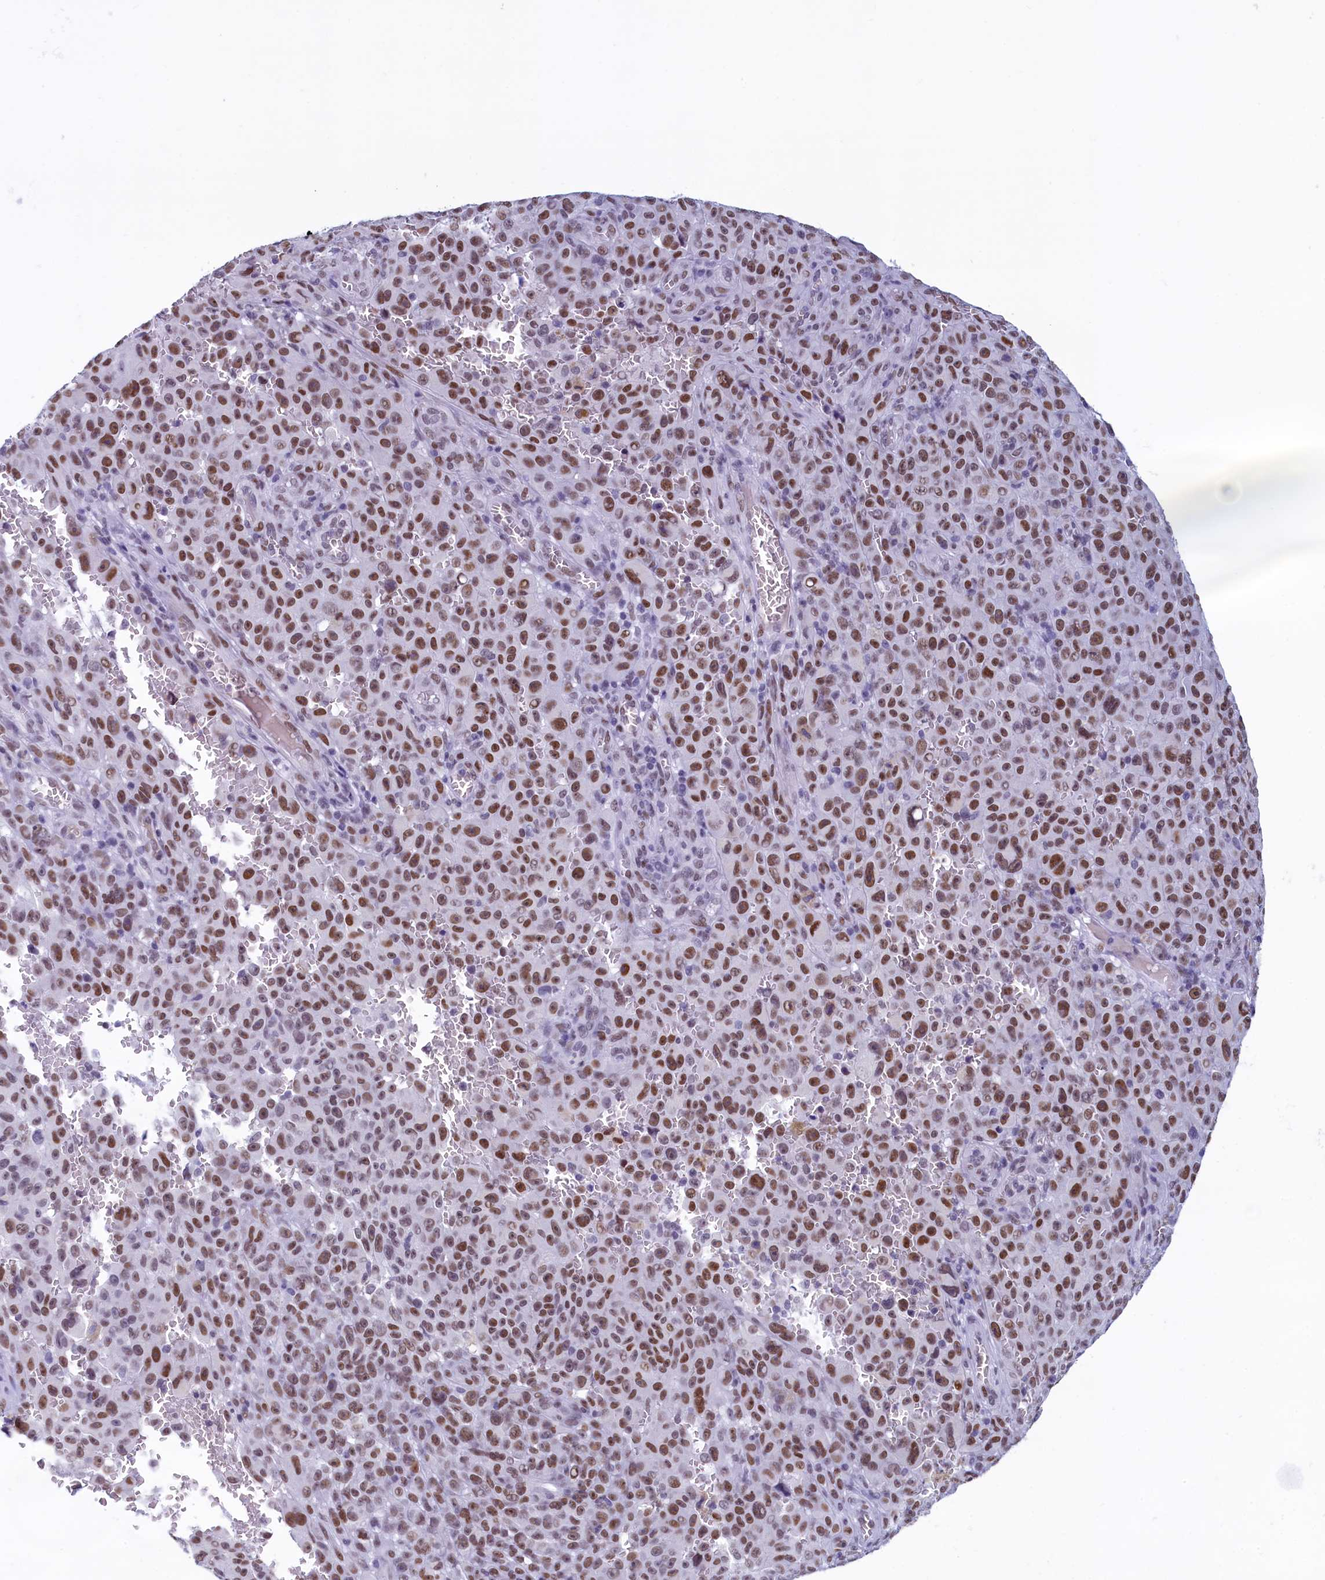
{"staining": {"intensity": "moderate", "quantity": ">75%", "location": "nuclear"}, "tissue": "melanoma", "cell_type": "Tumor cells", "image_type": "cancer", "snomed": [{"axis": "morphology", "description": "Malignant melanoma, NOS"}, {"axis": "topography", "description": "Skin"}], "caption": "Immunohistochemistry of malignant melanoma reveals medium levels of moderate nuclear expression in approximately >75% of tumor cells.", "gene": "SUGP2", "patient": {"sex": "female", "age": 82}}